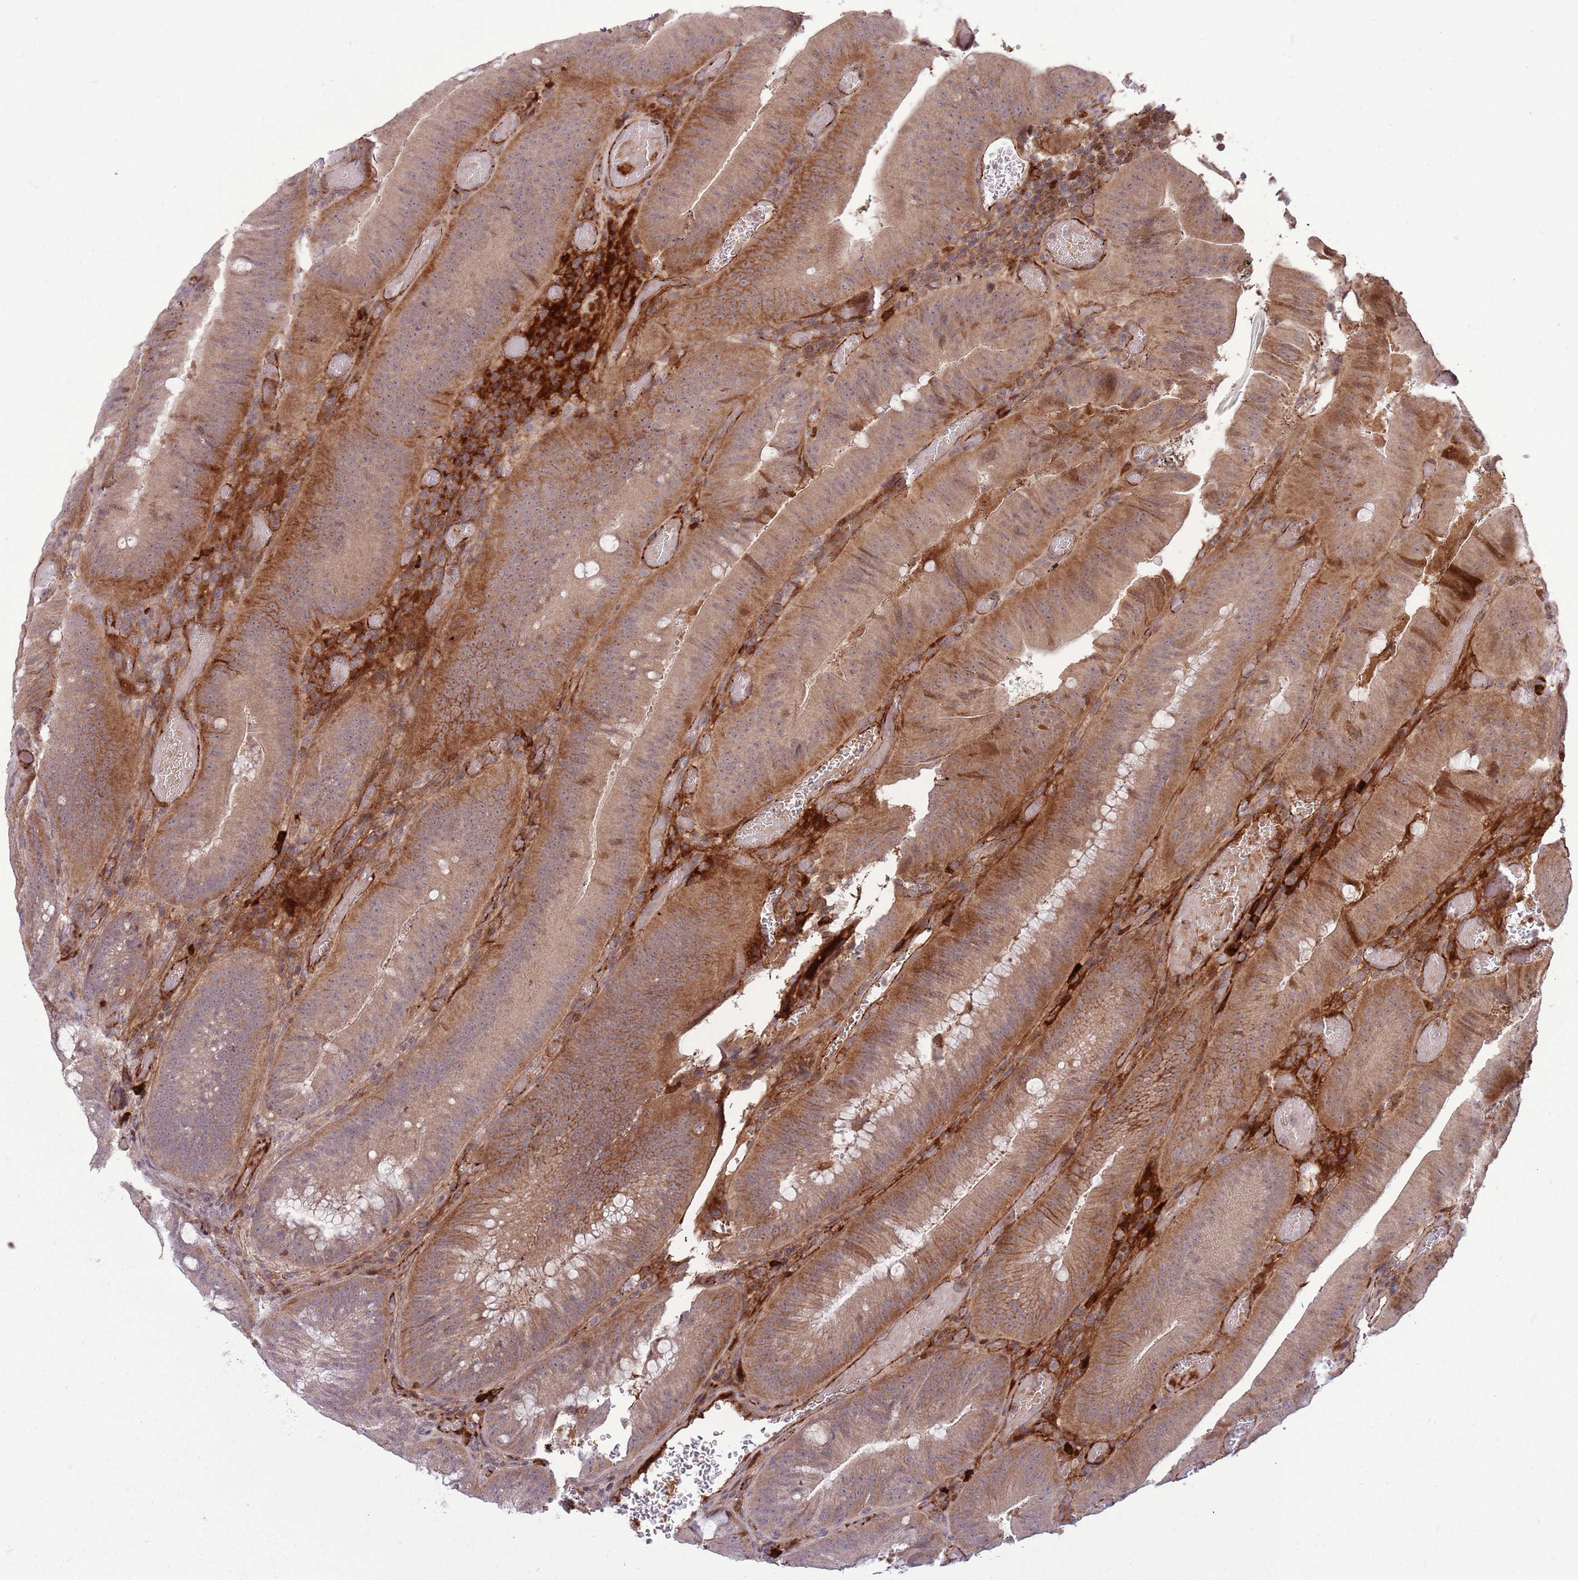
{"staining": {"intensity": "moderate", "quantity": ">75%", "location": "cytoplasmic/membranous"}, "tissue": "colorectal cancer", "cell_type": "Tumor cells", "image_type": "cancer", "snomed": [{"axis": "morphology", "description": "Adenocarcinoma, NOS"}, {"axis": "topography", "description": "Colon"}], "caption": "This is a photomicrograph of immunohistochemistry (IHC) staining of adenocarcinoma (colorectal), which shows moderate positivity in the cytoplasmic/membranous of tumor cells.", "gene": "DPP10", "patient": {"sex": "female", "age": 43}}